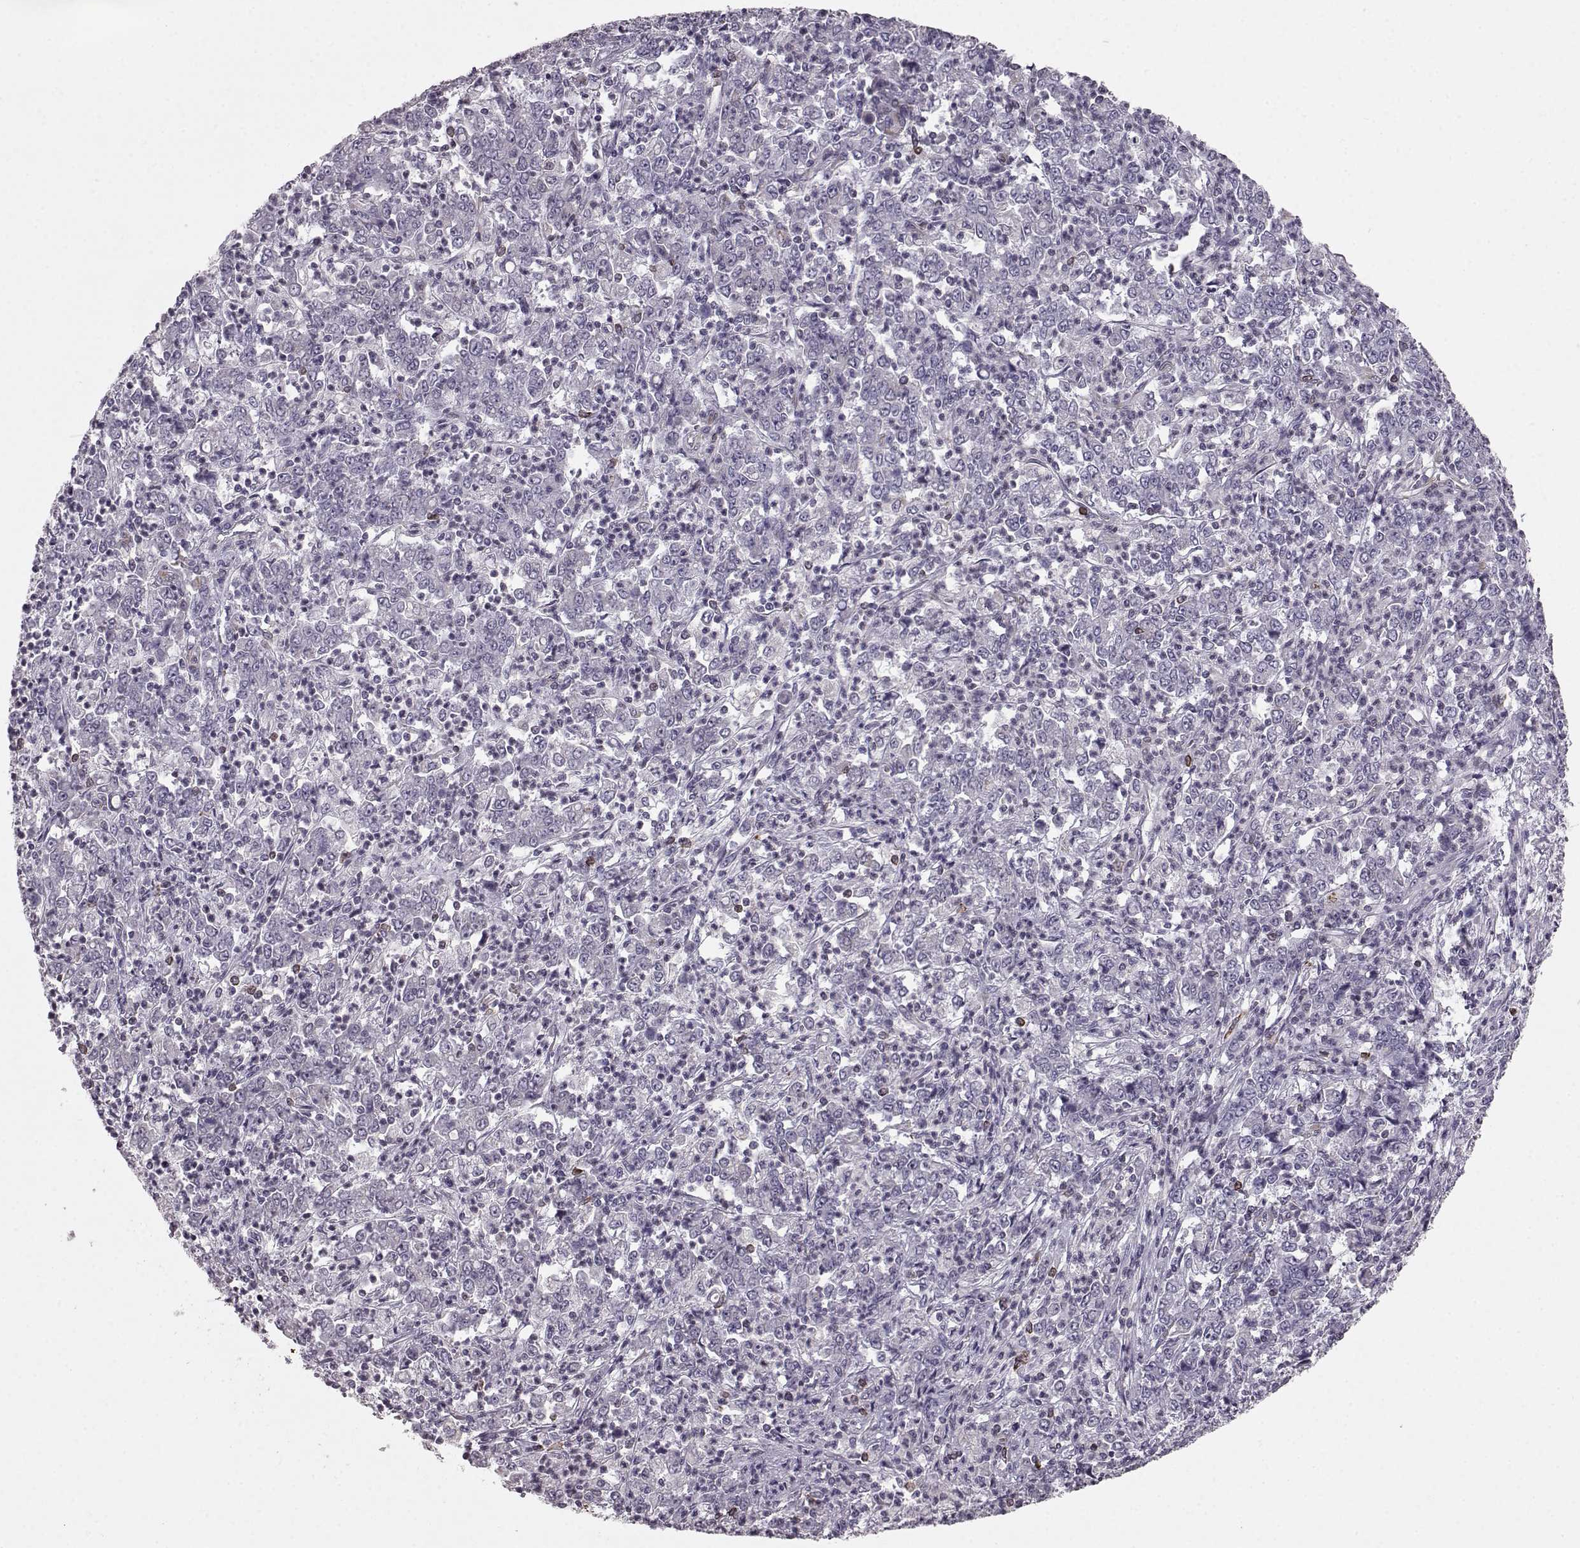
{"staining": {"intensity": "negative", "quantity": "none", "location": "none"}, "tissue": "stomach cancer", "cell_type": "Tumor cells", "image_type": "cancer", "snomed": [{"axis": "morphology", "description": "Adenocarcinoma, NOS"}, {"axis": "topography", "description": "Stomach, lower"}], "caption": "DAB immunohistochemical staining of human stomach cancer exhibits no significant positivity in tumor cells.", "gene": "ELOVL5", "patient": {"sex": "female", "age": 71}}